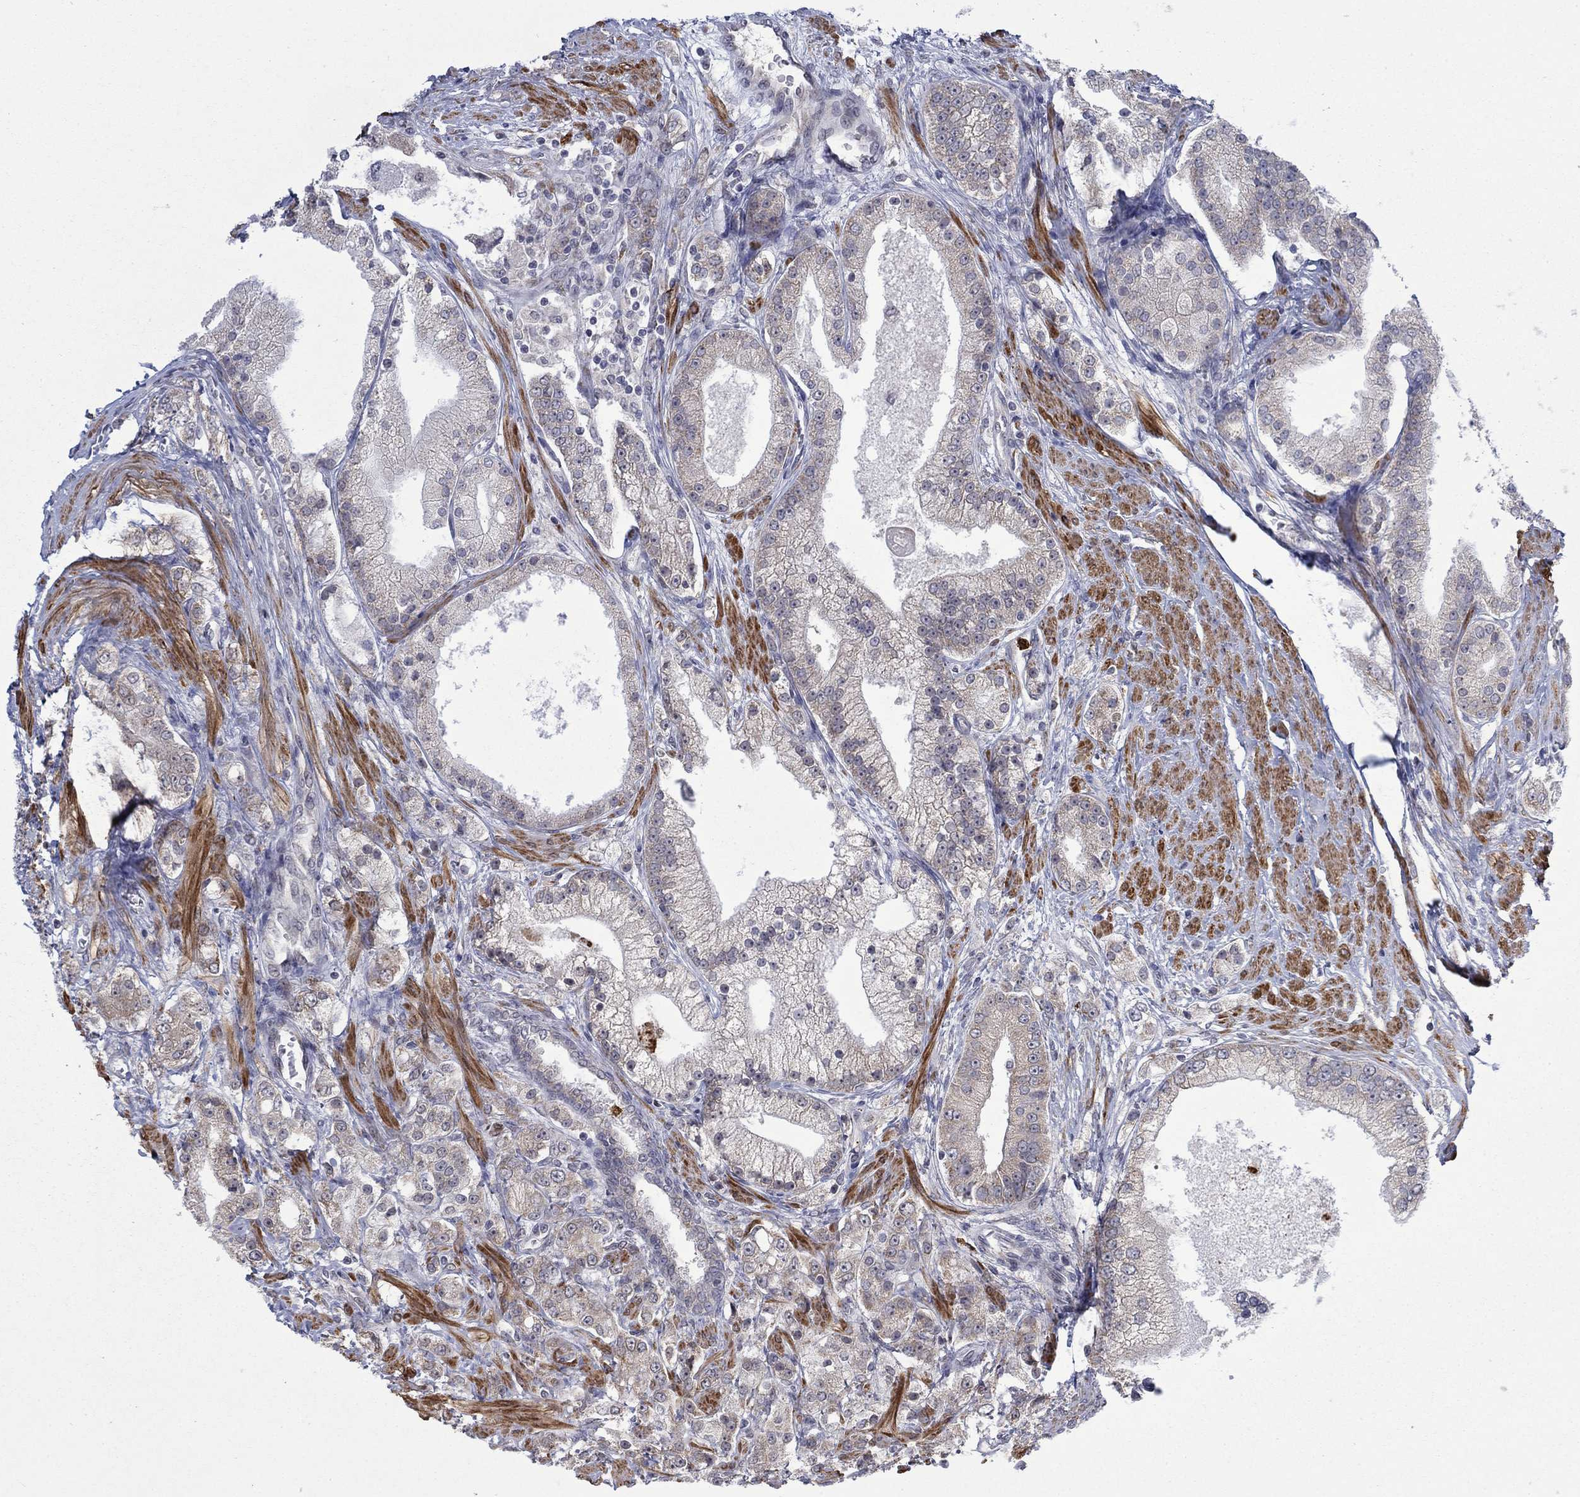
{"staining": {"intensity": "negative", "quantity": "none", "location": "none"}, "tissue": "prostate cancer", "cell_type": "Tumor cells", "image_type": "cancer", "snomed": [{"axis": "morphology", "description": "Adenocarcinoma, NOS"}, {"axis": "topography", "description": "Prostate and seminal vesicle, NOS"}, {"axis": "topography", "description": "Prostate"}], "caption": "The image demonstrates no staining of tumor cells in adenocarcinoma (prostate). (Immunohistochemistry (ihc), brightfield microscopy, high magnification).", "gene": "MTRFR", "patient": {"sex": "male", "age": 67}}